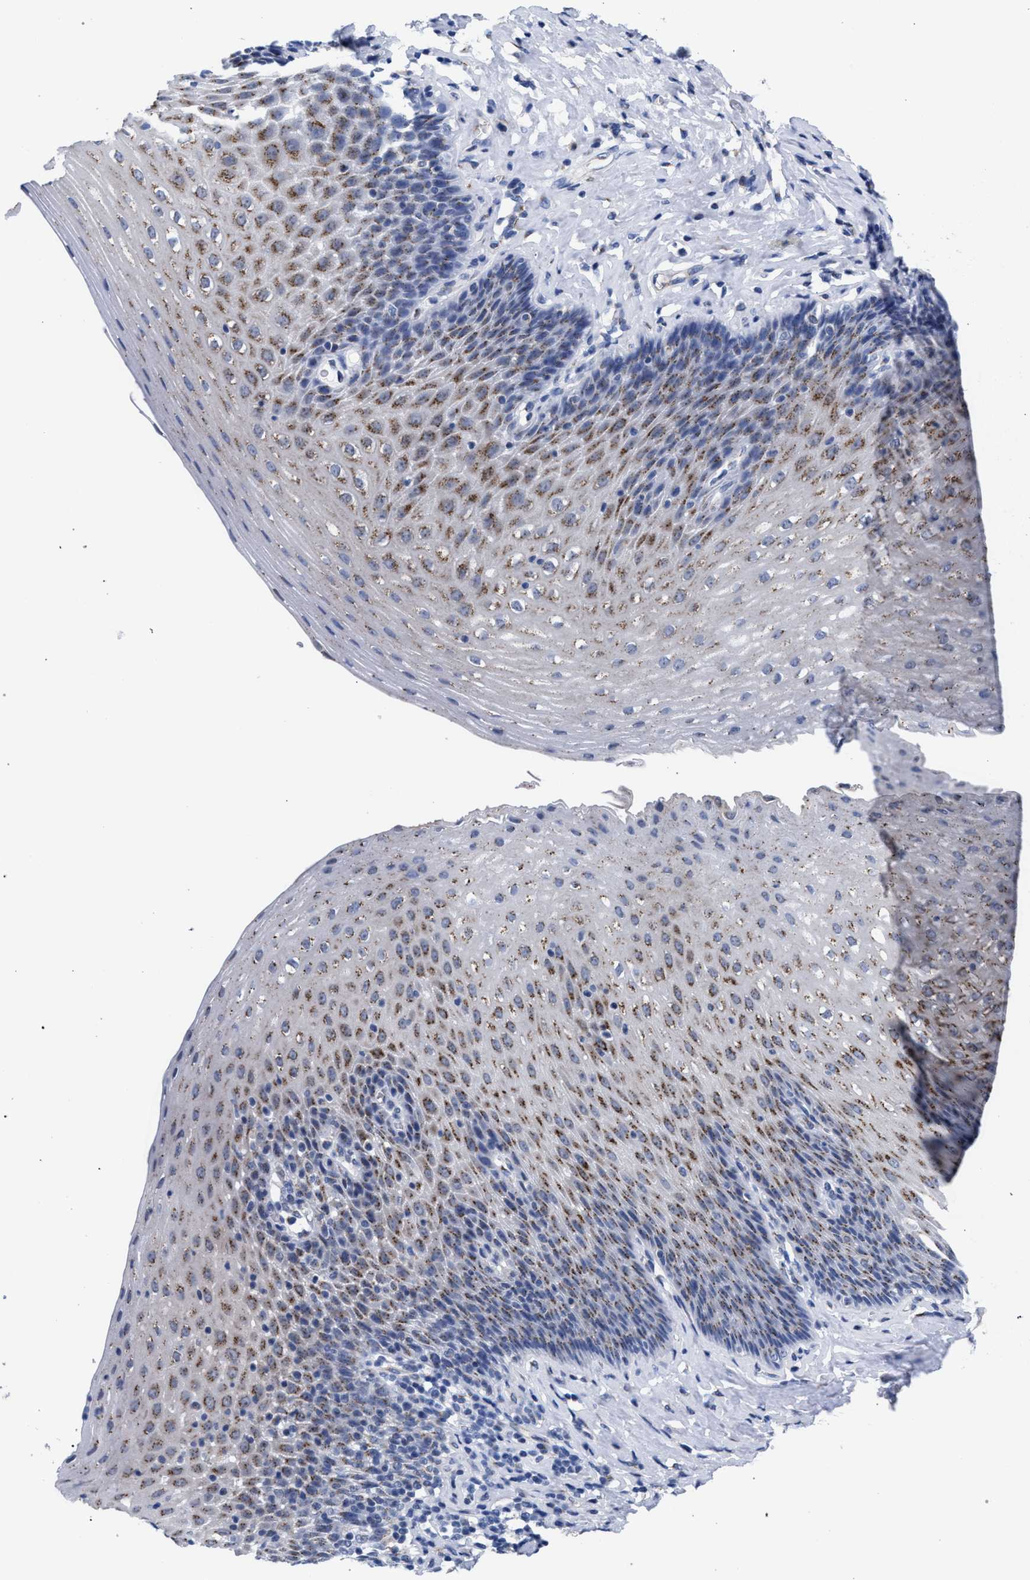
{"staining": {"intensity": "moderate", "quantity": ">75%", "location": "cytoplasmic/membranous"}, "tissue": "esophagus", "cell_type": "Squamous epithelial cells", "image_type": "normal", "snomed": [{"axis": "morphology", "description": "Normal tissue, NOS"}, {"axis": "topography", "description": "Esophagus"}], "caption": "Protein staining shows moderate cytoplasmic/membranous staining in approximately >75% of squamous epithelial cells in unremarkable esophagus. Nuclei are stained in blue.", "gene": "GOLGA2", "patient": {"sex": "female", "age": 61}}